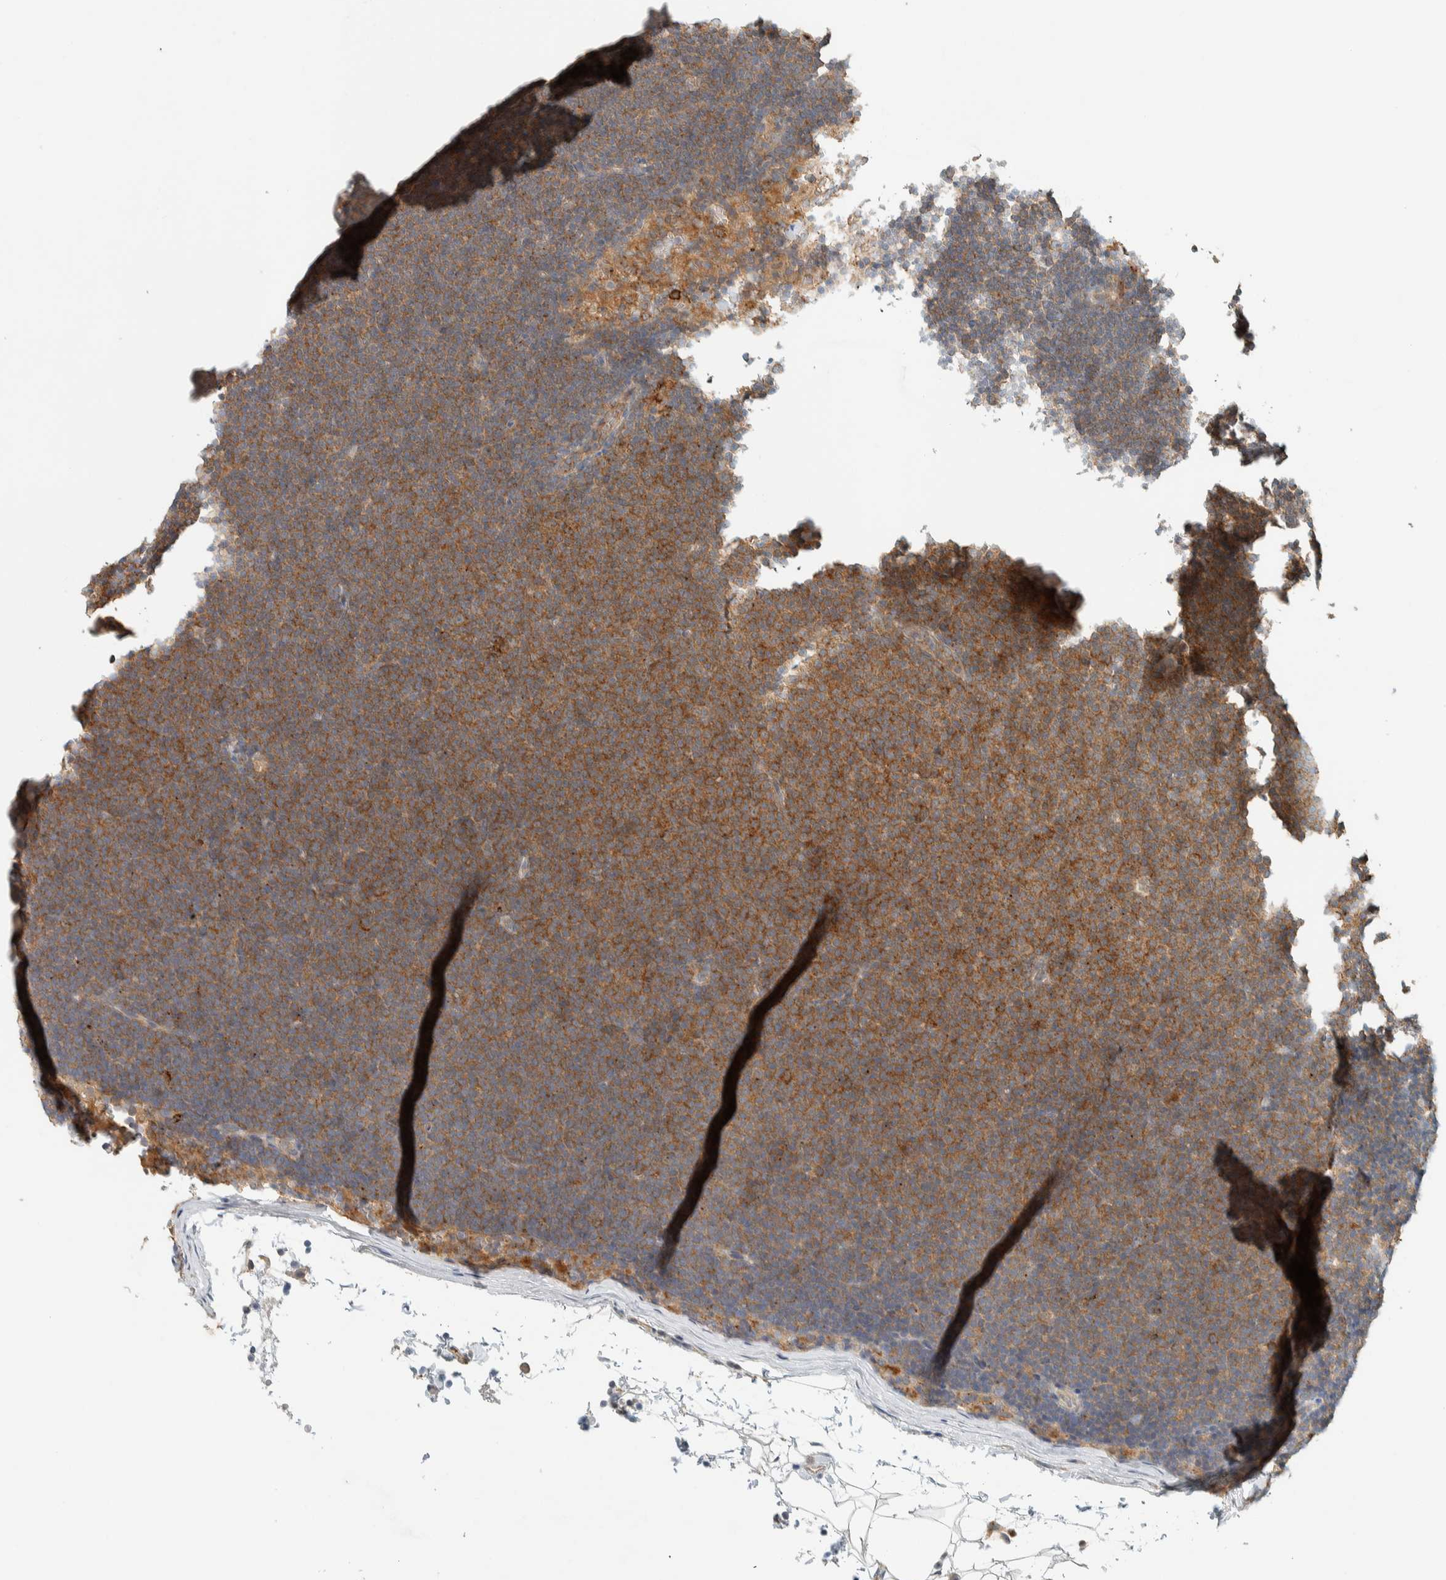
{"staining": {"intensity": "strong", "quantity": ">75%", "location": "cytoplasmic/membranous"}, "tissue": "lymphoma", "cell_type": "Tumor cells", "image_type": "cancer", "snomed": [{"axis": "morphology", "description": "Malignant lymphoma, non-Hodgkin's type, Low grade"}, {"axis": "topography", "description": "Lymph node"}], "caption": "Protein expression by IHC demonstrates strong cytoplasmic/membranous positivity in approximately >75% of tumor cells in low-grade malignant lymphoma, non-Hodgkin's type.", "gene": "RAB11FIP1", "patient": {"sex": "female", "age": 53}}